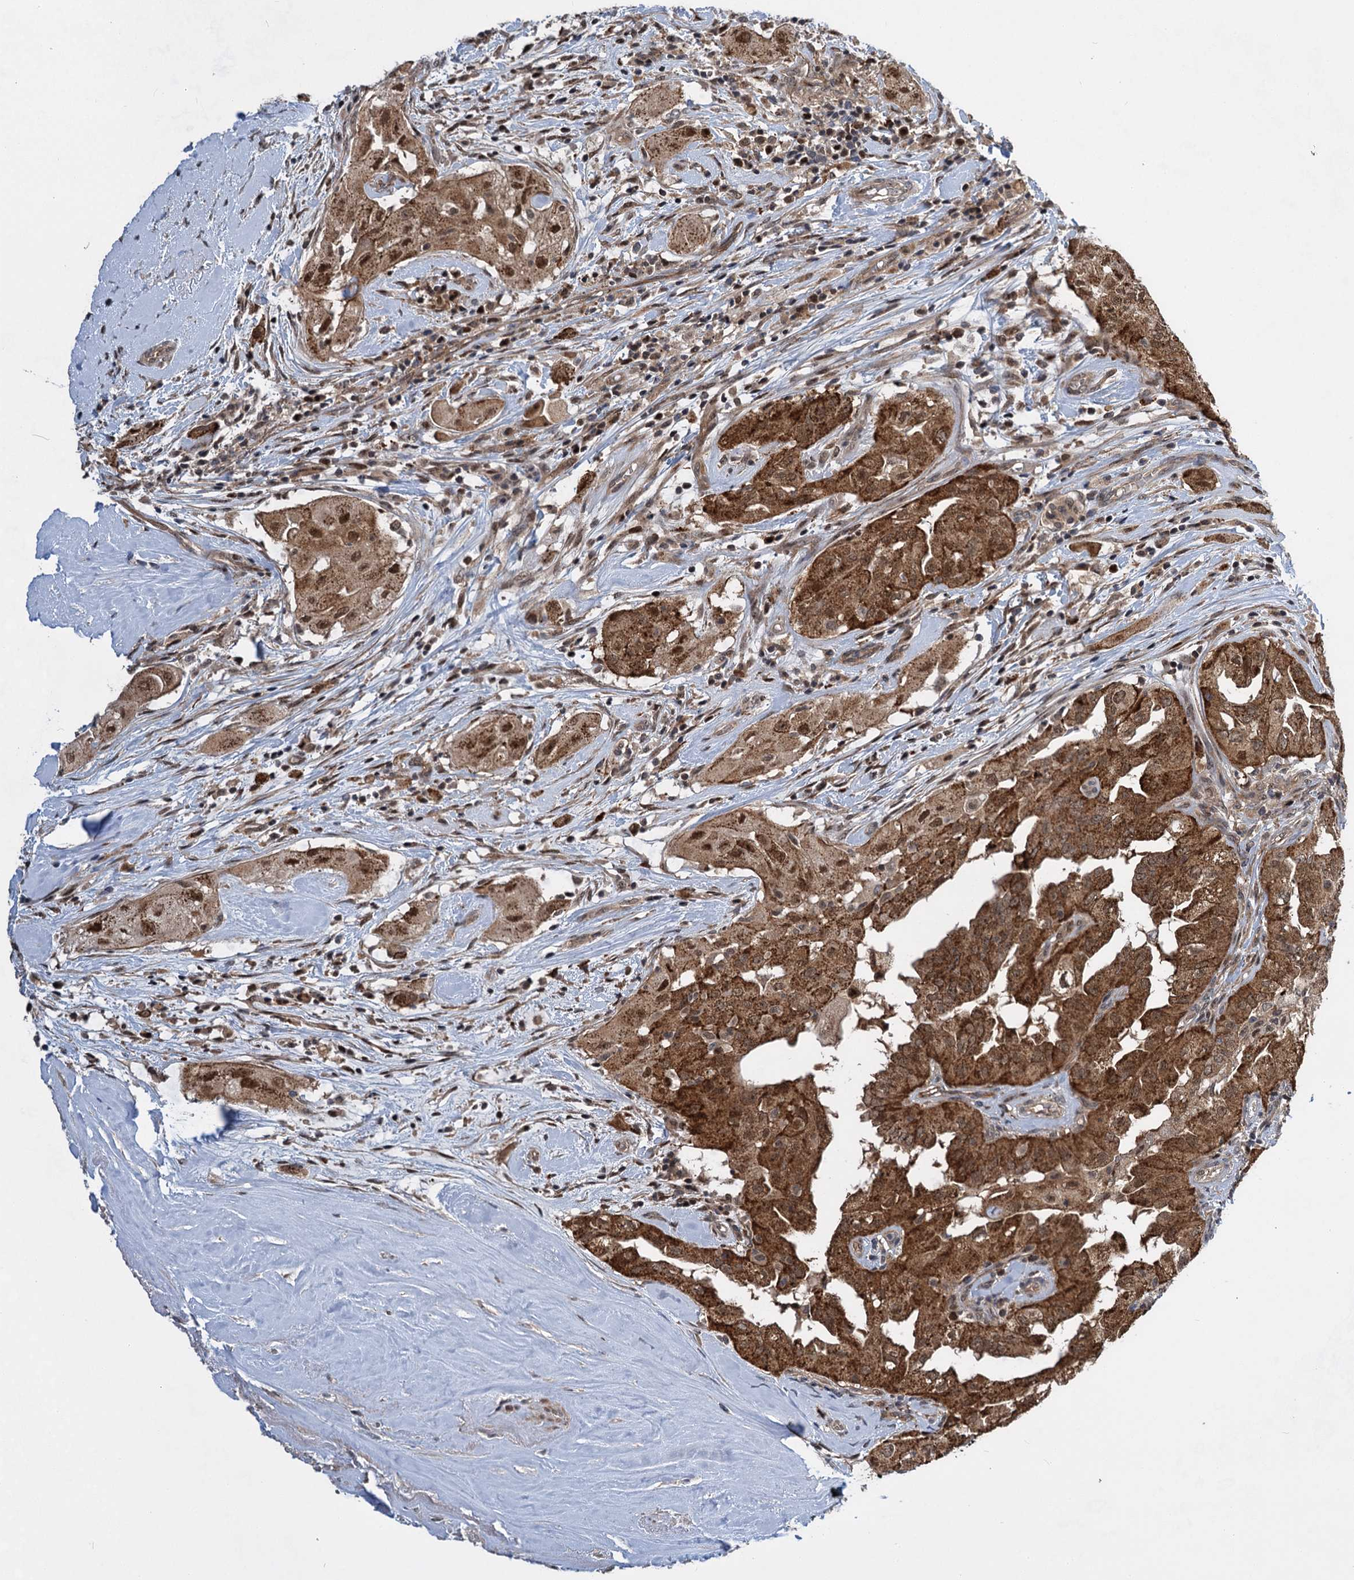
{"staining": {"intensity": "strong", "quantity": ">75%", "location": "cytoplasmic/membranous,nuclear"}, "tissue": "thyroid cancer", "cell_type": "Tumor cells", "image_type": "cancer", "snomed": [{"axis": "morphology", "description": "Papillary adenocarcinoma, NOS"}, {"axis": "topography", "description": "Thyroid gland"}], "caption": "Thyroid papillary adenocarcinoma stained with a protein marker reveals strong staining in tumor cells.", "gene": "GPBP1", "patient": {"sex": "female", "age": 59}}